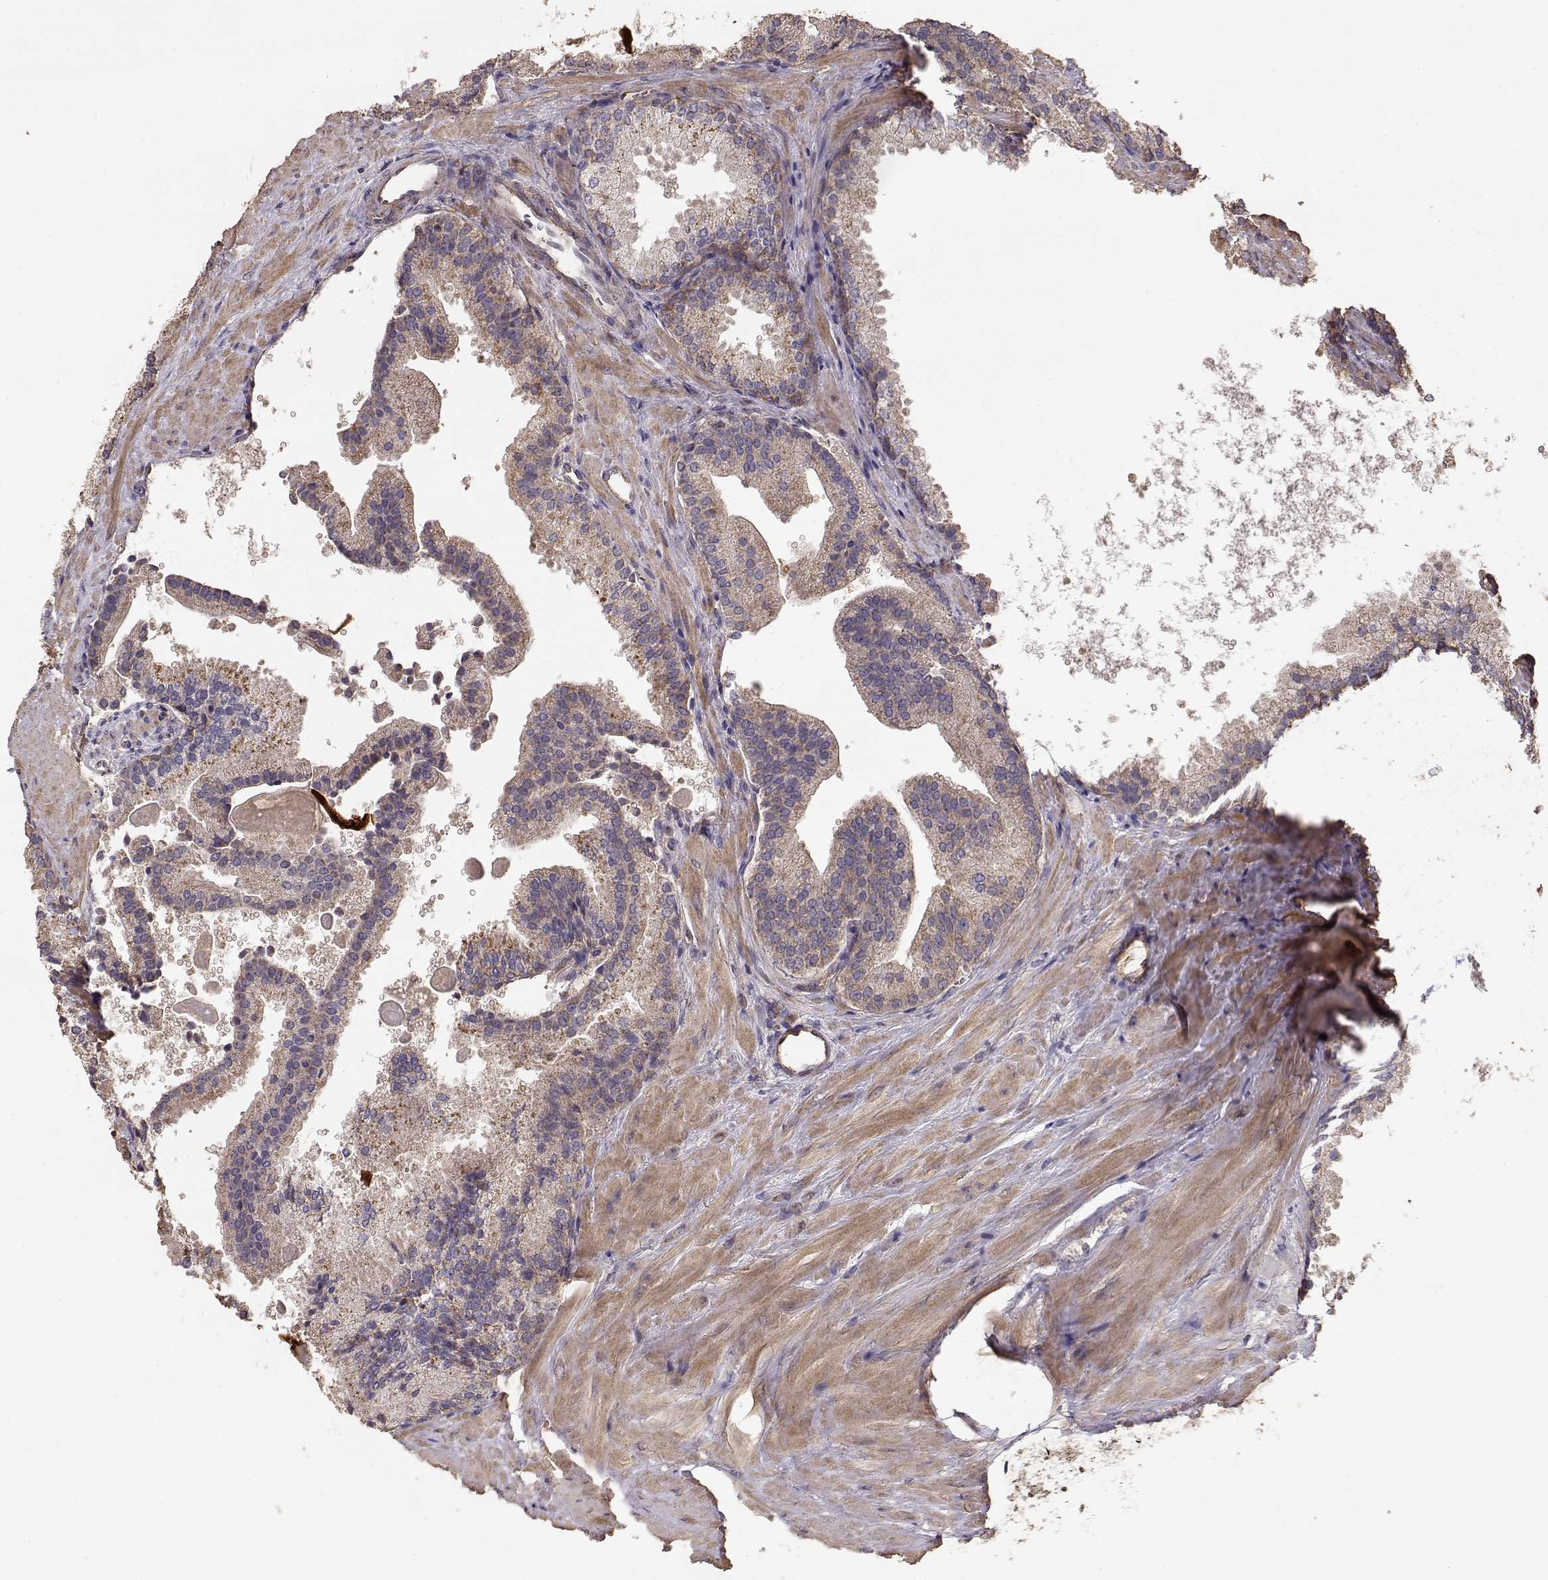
{"staining": {"intensity": "weak", "quantity": "25%-75%", "location": "cytoplasmic/membranous"}, "tissue": "prostate cancer", "cell_type": "Tumor cells", "image_type": "cancer", "snomed": [{"axis": "morphology", "description": "Adenocarcinoma, Low grade"}, {"axis": "topography", "description": "Prostate"}], "caption": "Human prostate cancer (low-grade adenocarcinoma) stained for a protein (brown) exhibits weak cytoplasmic/membranous positive expression in about 25%-75% of tumor cells.", "gene": "TARS3", "patient": {"sex": "male", "age": 56}}